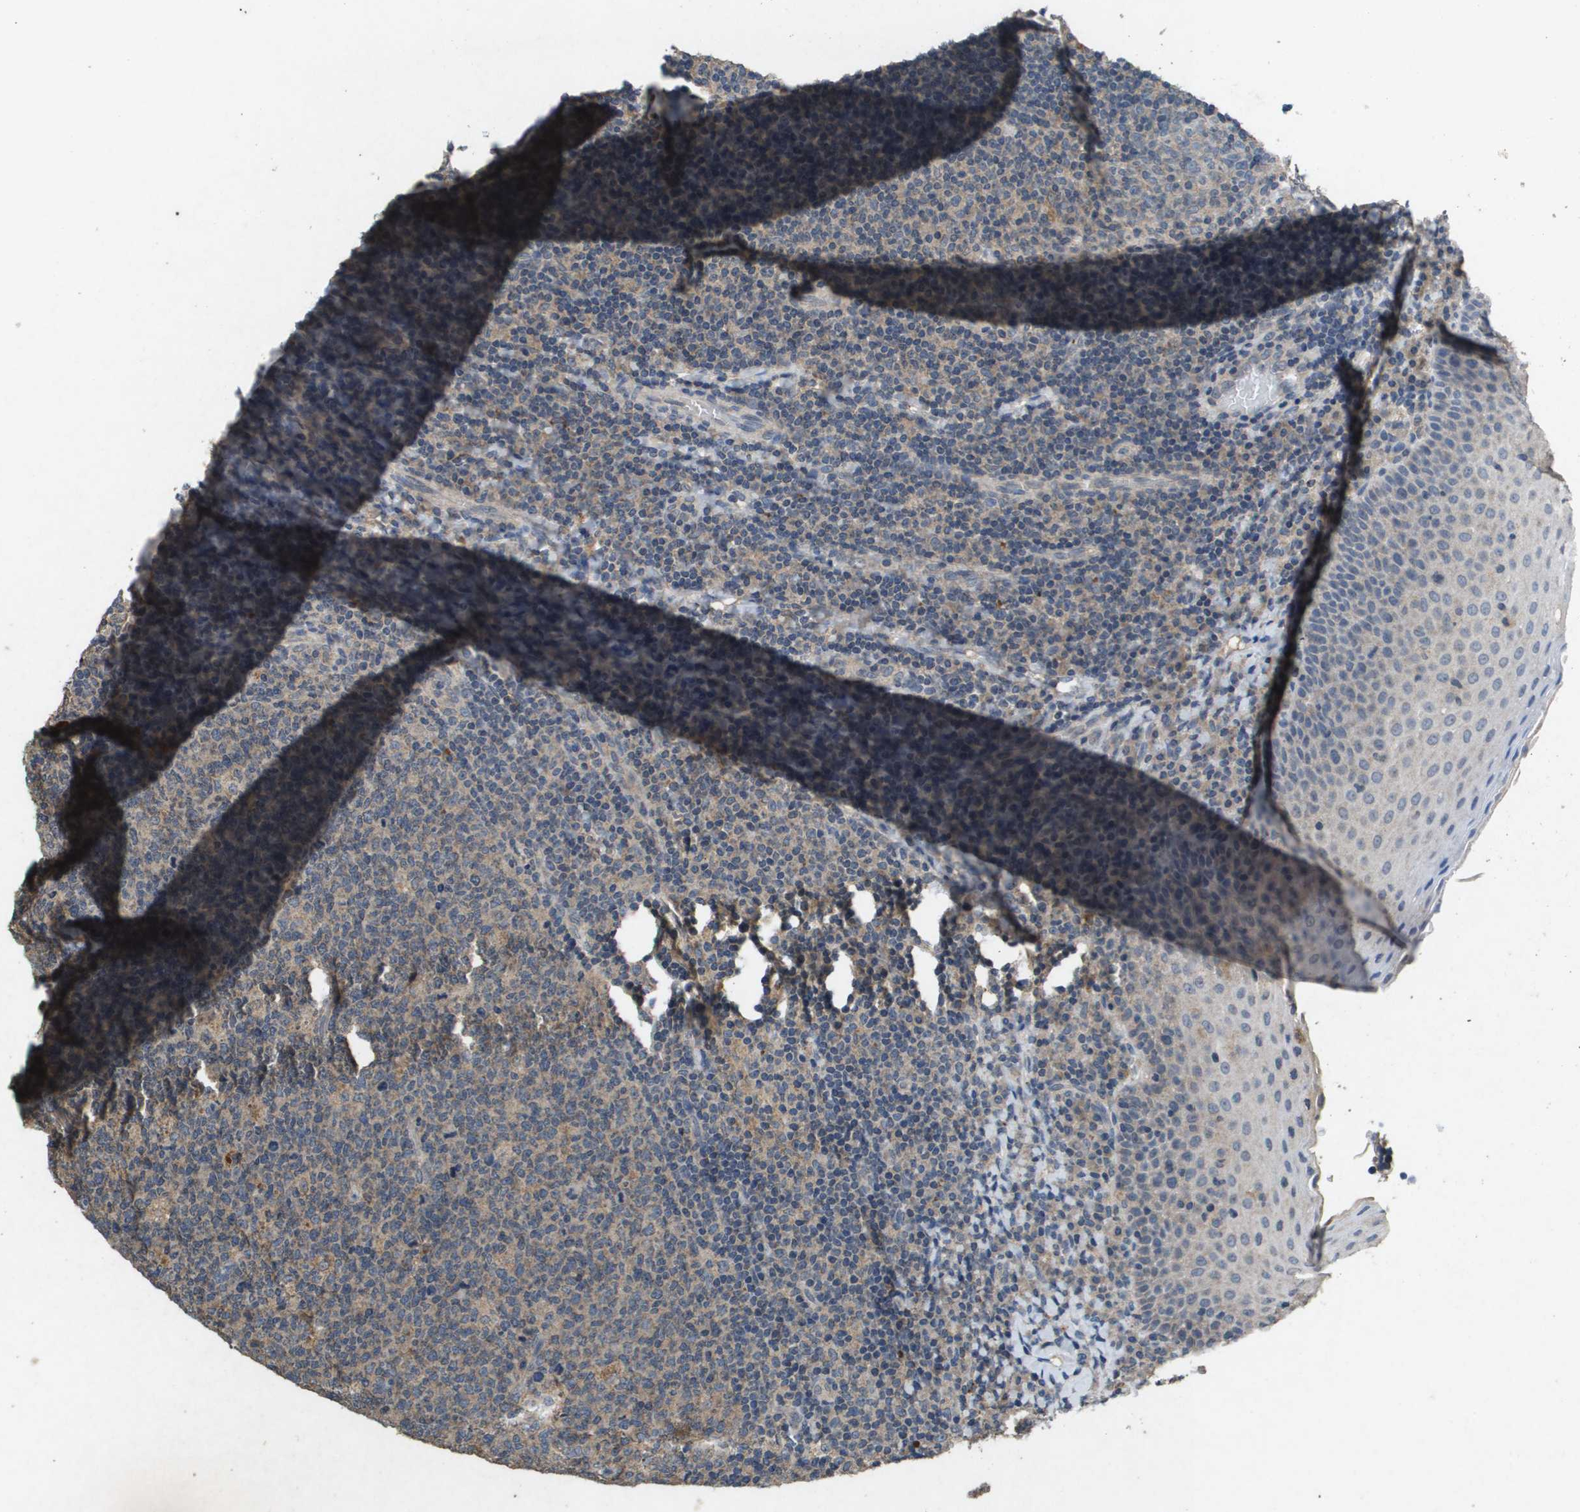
{"staining": {"intensity": "weak", "quantity": "25%-75%", "location": "cytoplasmic/membranous"}, "tissue": "tonsil", "cell_type": "Germinal center cells", "image_type": "normal", "snomed": [{"axis": "morphology", "description": "Normal tissue, NOS"}, {"axis": "topography", "description": "Tonsil"}], "caption": "Tonsil stained with DAB (3,3'-diaminobenzidine) IHC exhibits low levels of weak cytoplasmic/membranous positivity in approximately 25%-75% of germinal center cells. Using DAB (brown) and hematoxylin (blue) stains, captured at high magnification using brightfield microscopy.", "gene": "PROC", "patient": {"sex": "male", "age": 17}}